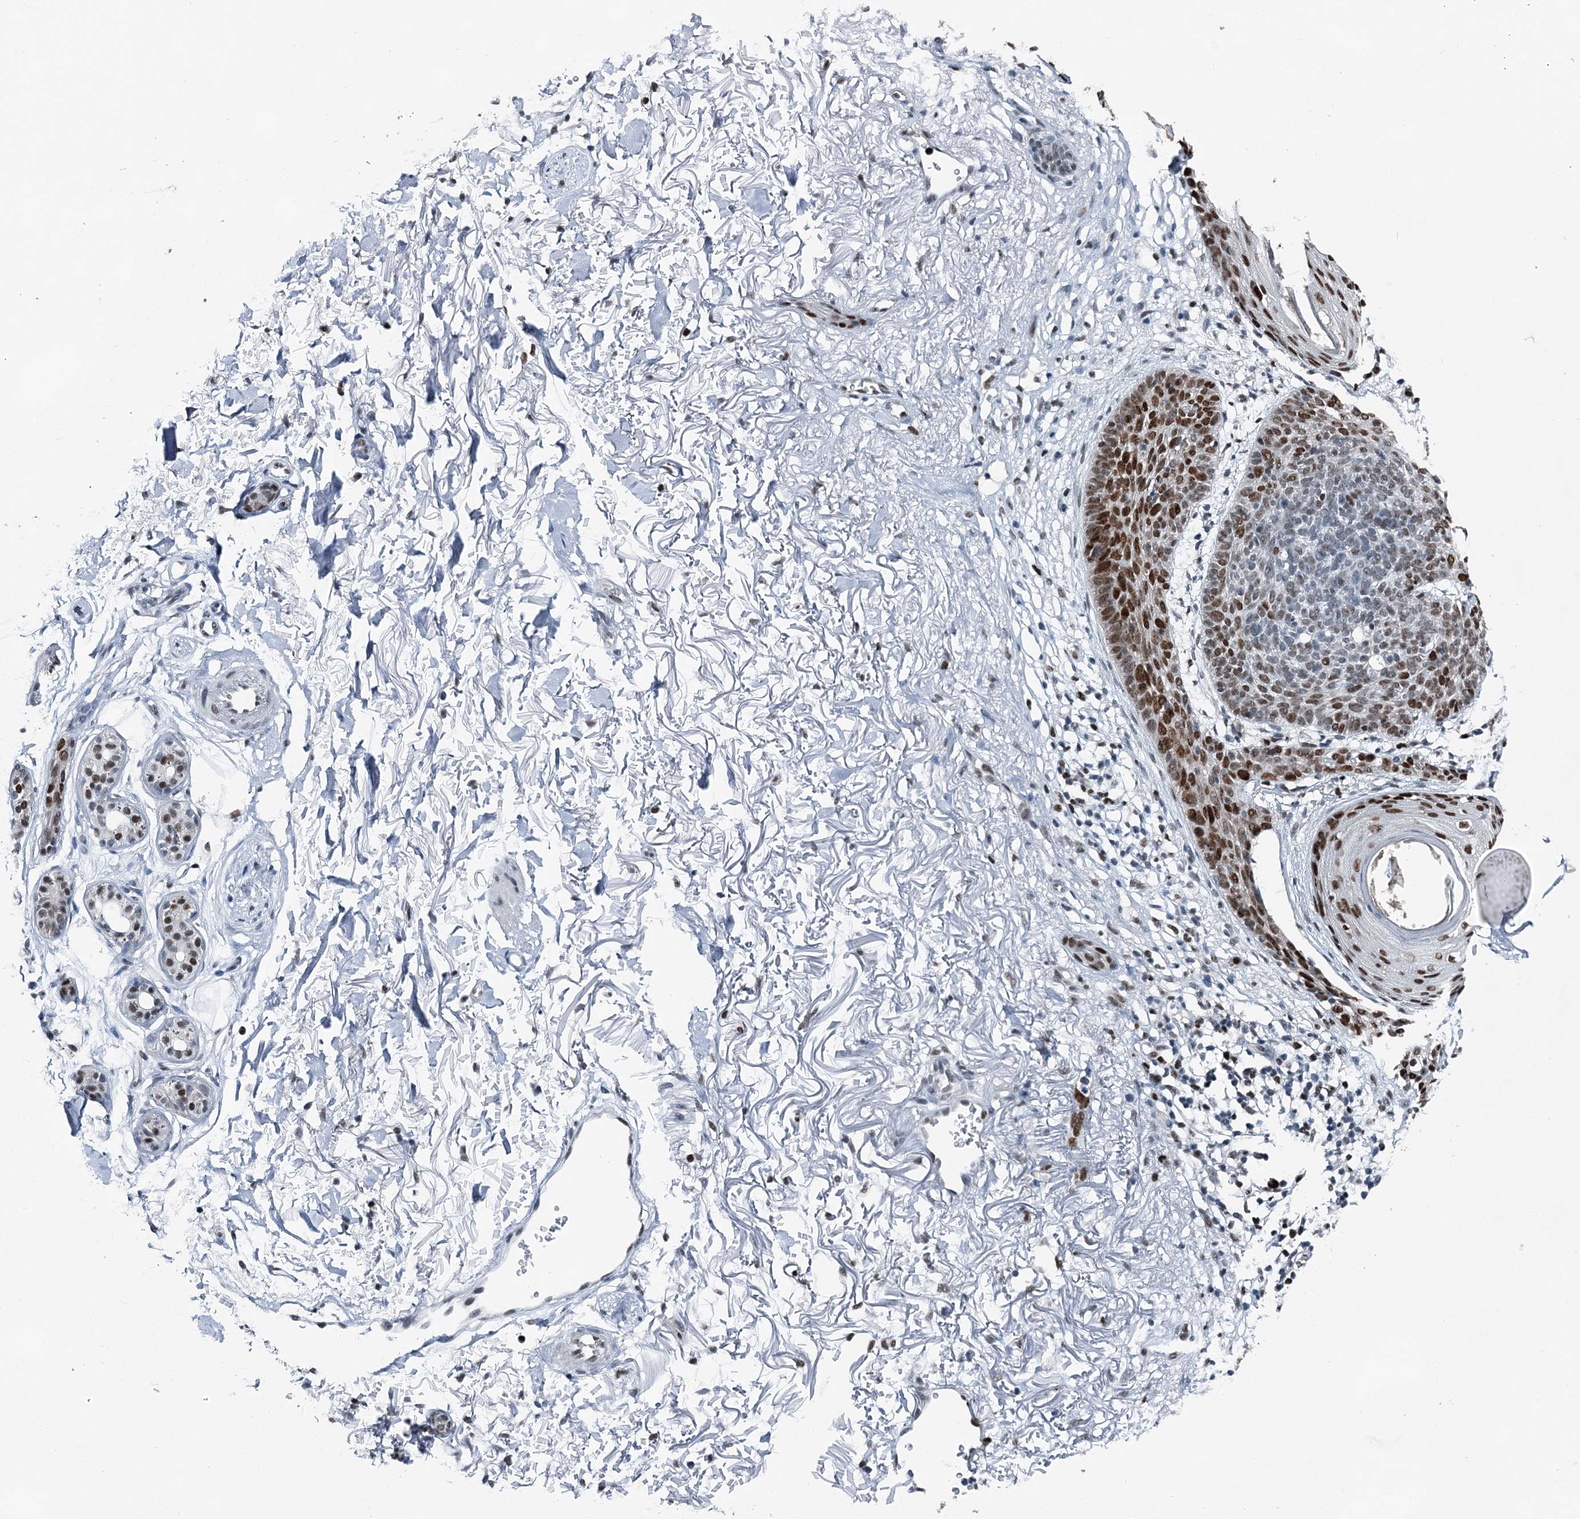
{"staining": {"intensity": "strong", "quantity": "25%-75%", "location": "nuclear"}, "tissue": "skin cancer", "cell_type": "Tumor cells", "image_type": "cancer", "snomed": [{"axis": "morphology", "description": "Normal tissue, NOS"}, {"axis": "morphology", "description": "Basal cell carcinoma"}, {"axis": "topography", "description": "Skin"}], "caption": "The micrograph shows immunohistochemical staining of basal cell carcinoma (skin). There is strong nuclear expression is seen in approximately 25%-75% of tumor cells.", "gene": "HAT1", "patient": {"sex": "female", "age": 70}}